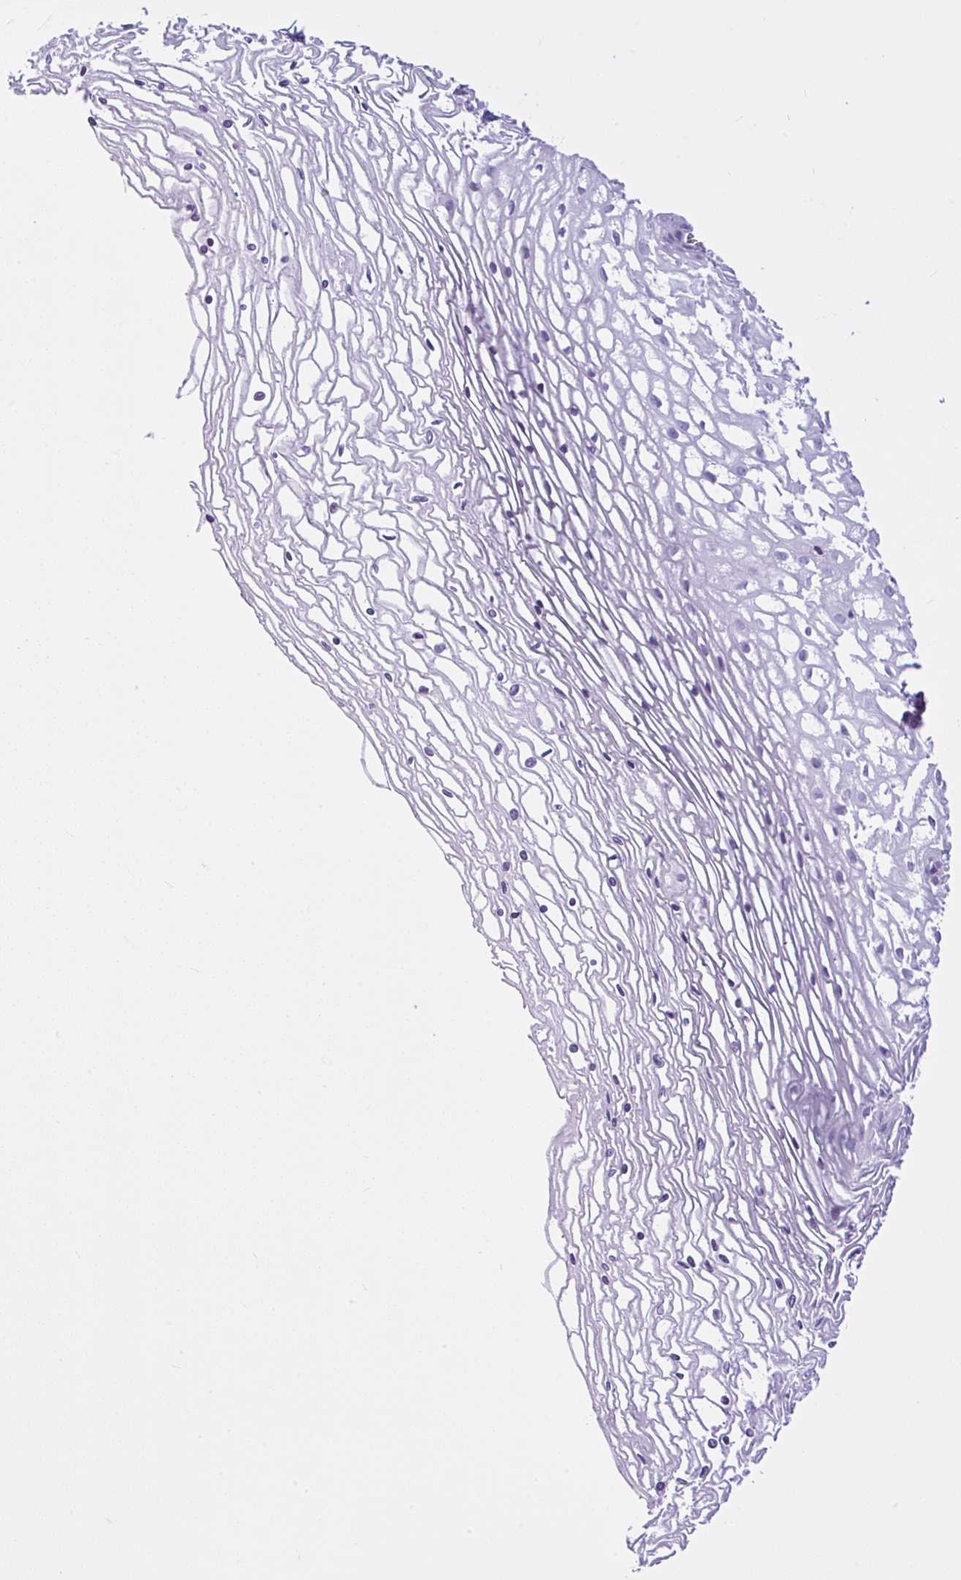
{"staining": {"intensity": "negative", "quantity": "none", "location": "none"}, "tissue": "cervix", "cell_type": "Glandular cells", "image_type": "normal", "snomed": [{"axis": "morphology", "description": "Normal tissue, NOS"}, {"axis": "topography", "description": "Cervix"}], "caption": "DAB (3,3'-diaminobenzidine) immunohistochemical staining of normal cervix reveals no significant staining in glandular cells. Brightfield microscopy of immunohistochemistry (IHC) stained with DAB (3,3'-diaminobenzidine) (brown) and hematoxylin (blue), captured at high magnification.", "gene": "KRT27", "patient": {"sex": "female", "age": 36}}